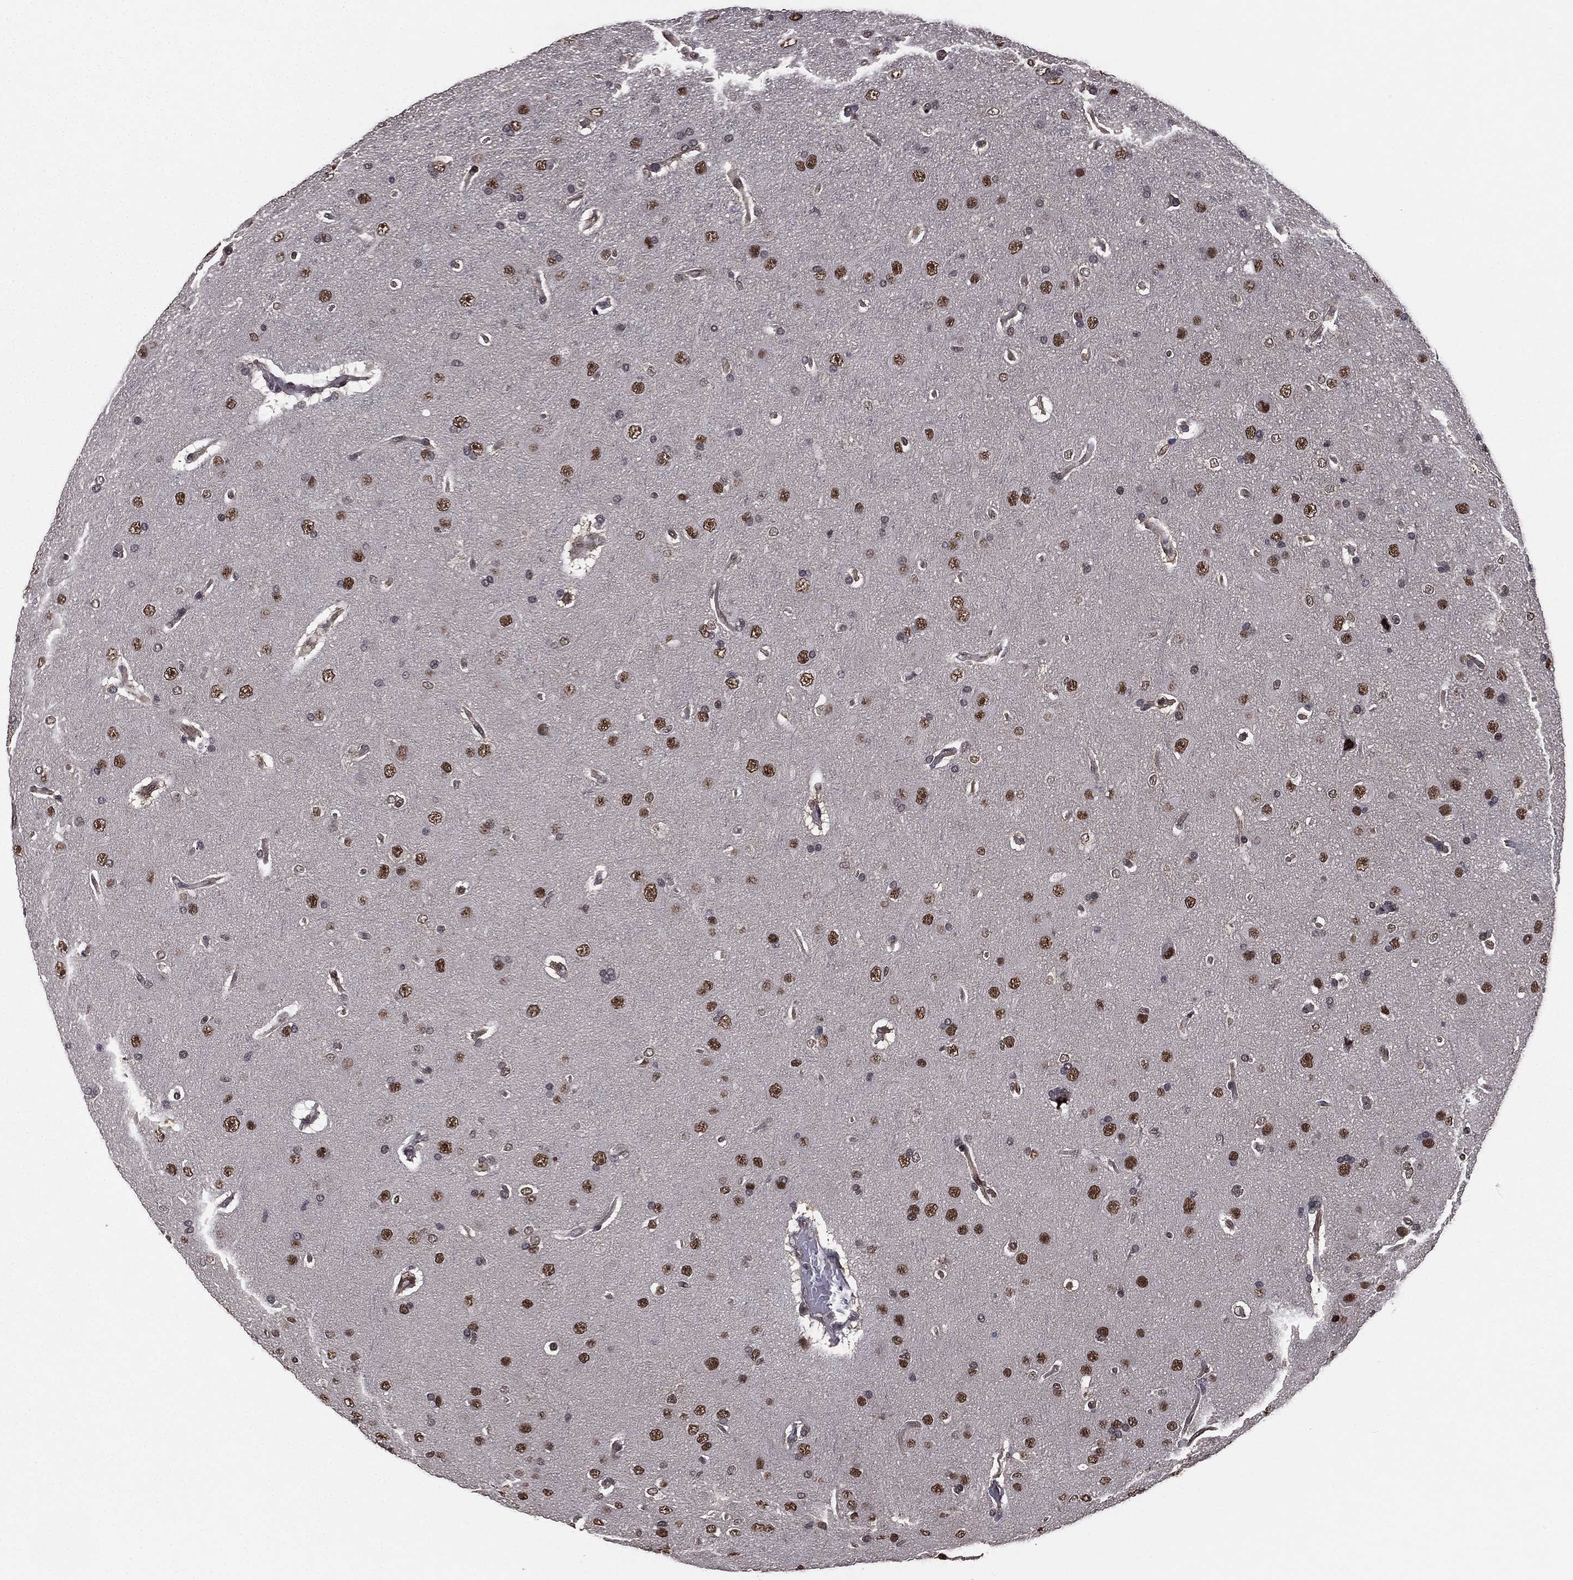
{"staining": {"intensity": "moderate", "quantity": "25%-75%", "location": "cytoplasmic/membranous,nuclear"}, "tissue": "glioma", "cell_type": "Tumor cells", "image_type": "cancer", "snomed": [{"axis": "morphology", "description": "Glioma, malignant, NOS"}, {"axis": "topography", "description": "Cerebral cortex"}], "caption": "A photomicrograph of human glioma stained for a protein demonstrates moderate cytoplasmic/membranous and nuclear brown staining in tumor cells.", "gene": "RARB", "patient": {"sex": "male", "age": 58}}